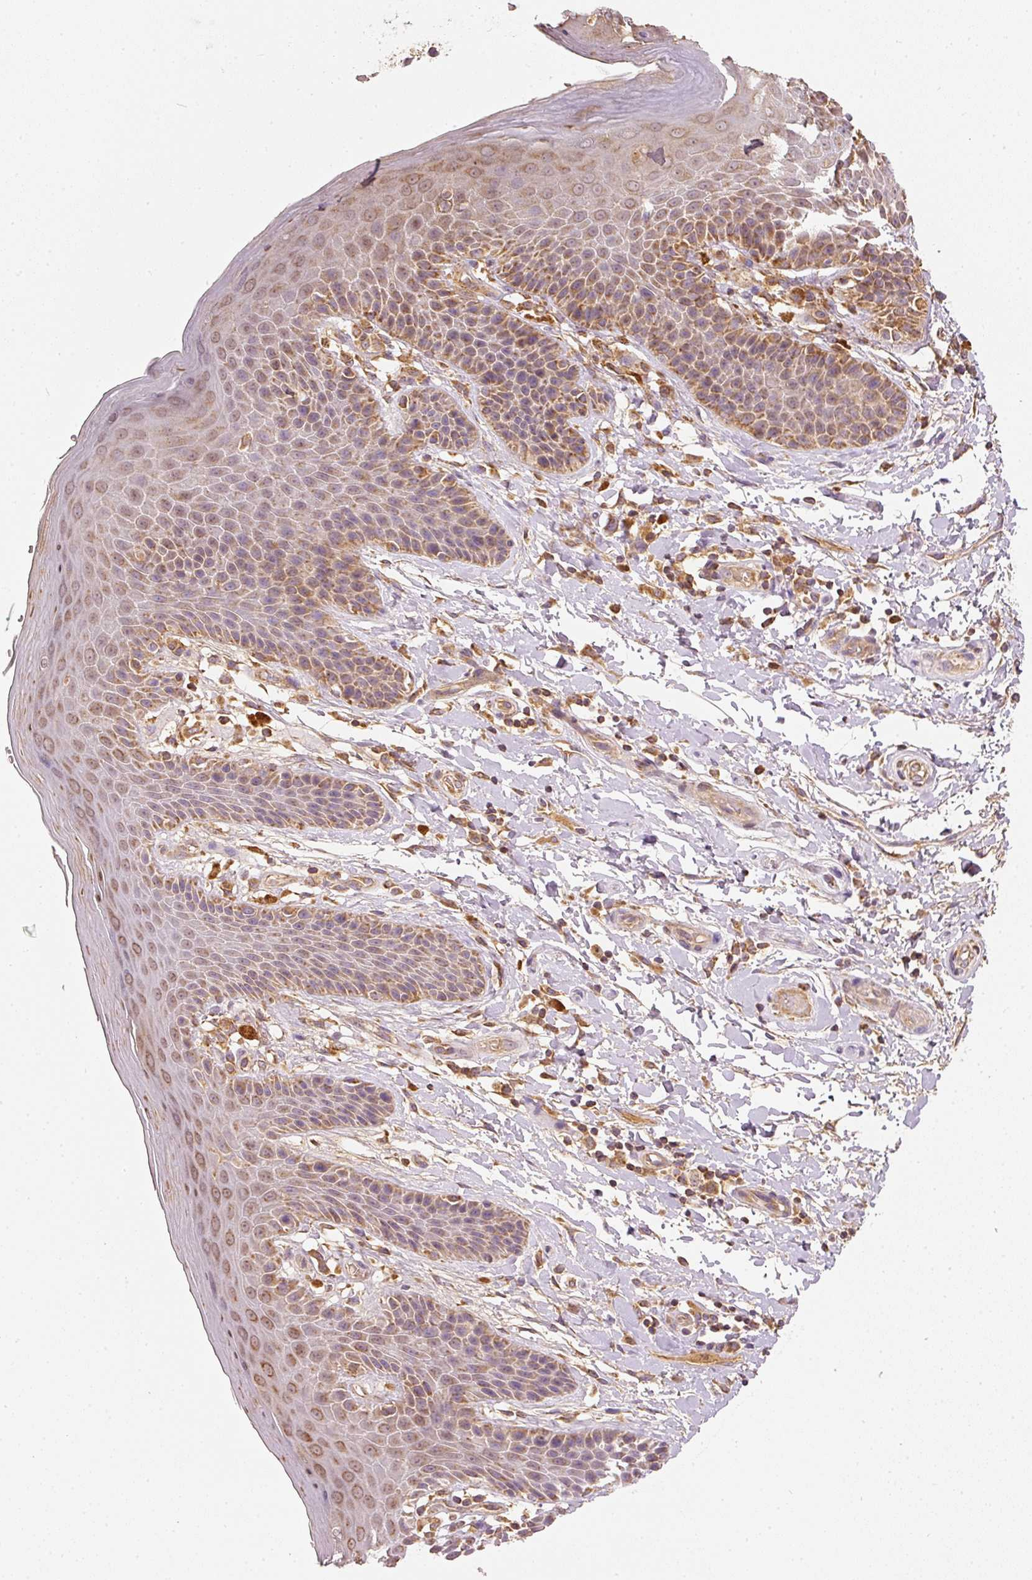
{"staining": {"intensity": "moderate", "quantity": ">75%", "location": "cytoplasmic/membranous"}, "tissue": "skin", "cell_type": "Epidermal cells", "image_type": "normal", "snomed": [{"axis": "morphology", "description": "Normal tissue, NOS"}, {"axis": "topography", "description": "Peripheral nerve tissue"}], "caption": "Approximately >75% of epidermal cells in normal human skin demonstrate moderate cytoplasmic/membranous protein expression as visualized by brown immunohistochemical staining.", "gene": "PSENEN", "patient": {"sex": "male", "age": 51}}